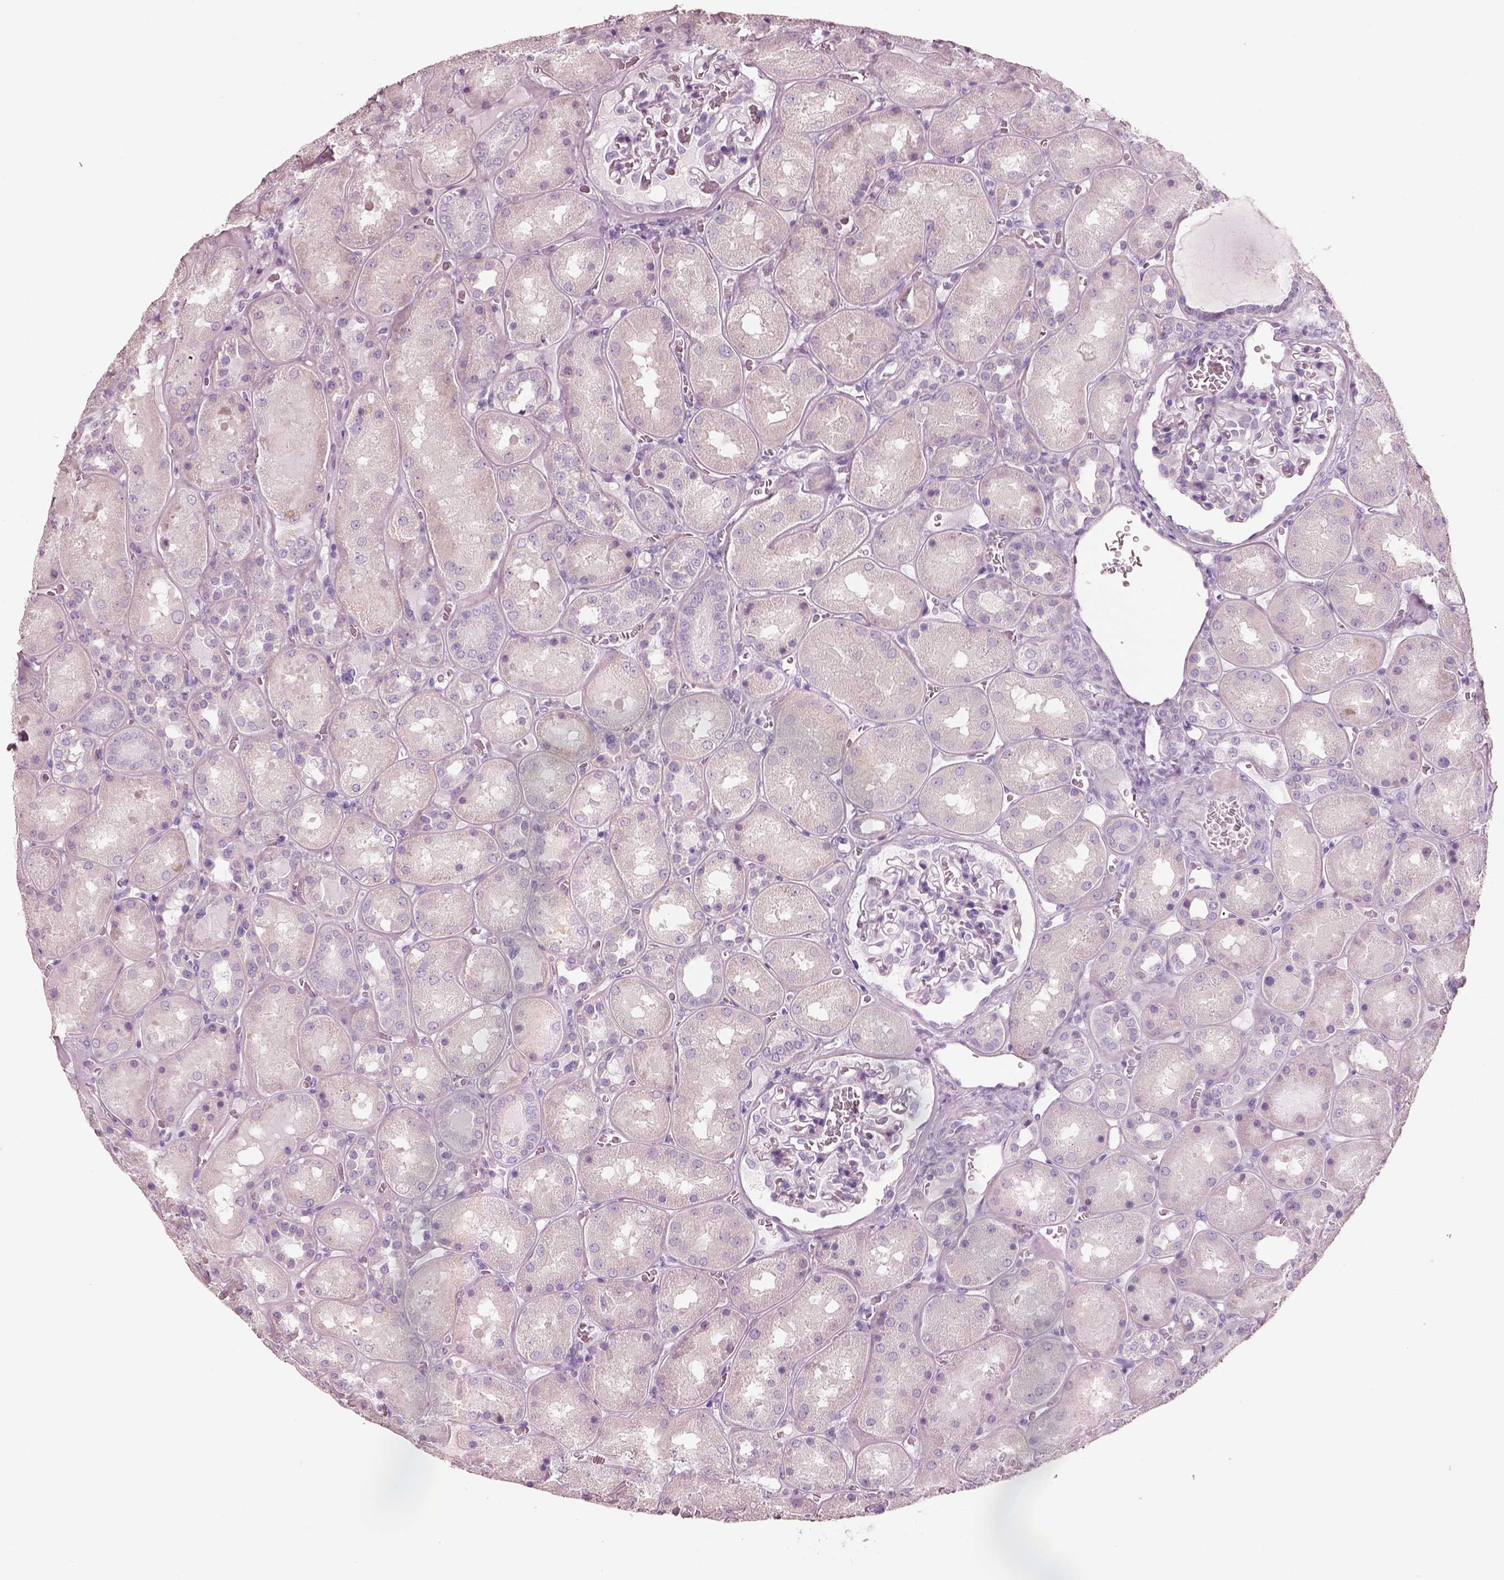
{"staining": {"intensity": "negative", "quantity": "none", "location": "none"}, "tissue": "kidney", "cell_type": "Cells in glomeruli", "image_type": "normal", "snomed": [{"axis": "morphology", "description": "Normal tissue, NOS"}, {"axis": "topography", "description": "Kidney"}], "caption": "Unremarkable kidney was stained to show a protein in brown. There is no significant positivity in cells in glomeruli. (Brightfield microscopy of DAB immunohistochemistry (IHC) at high magnification).", "gene": "PNOC", "patient": {"sex": "male", "age": 73}}